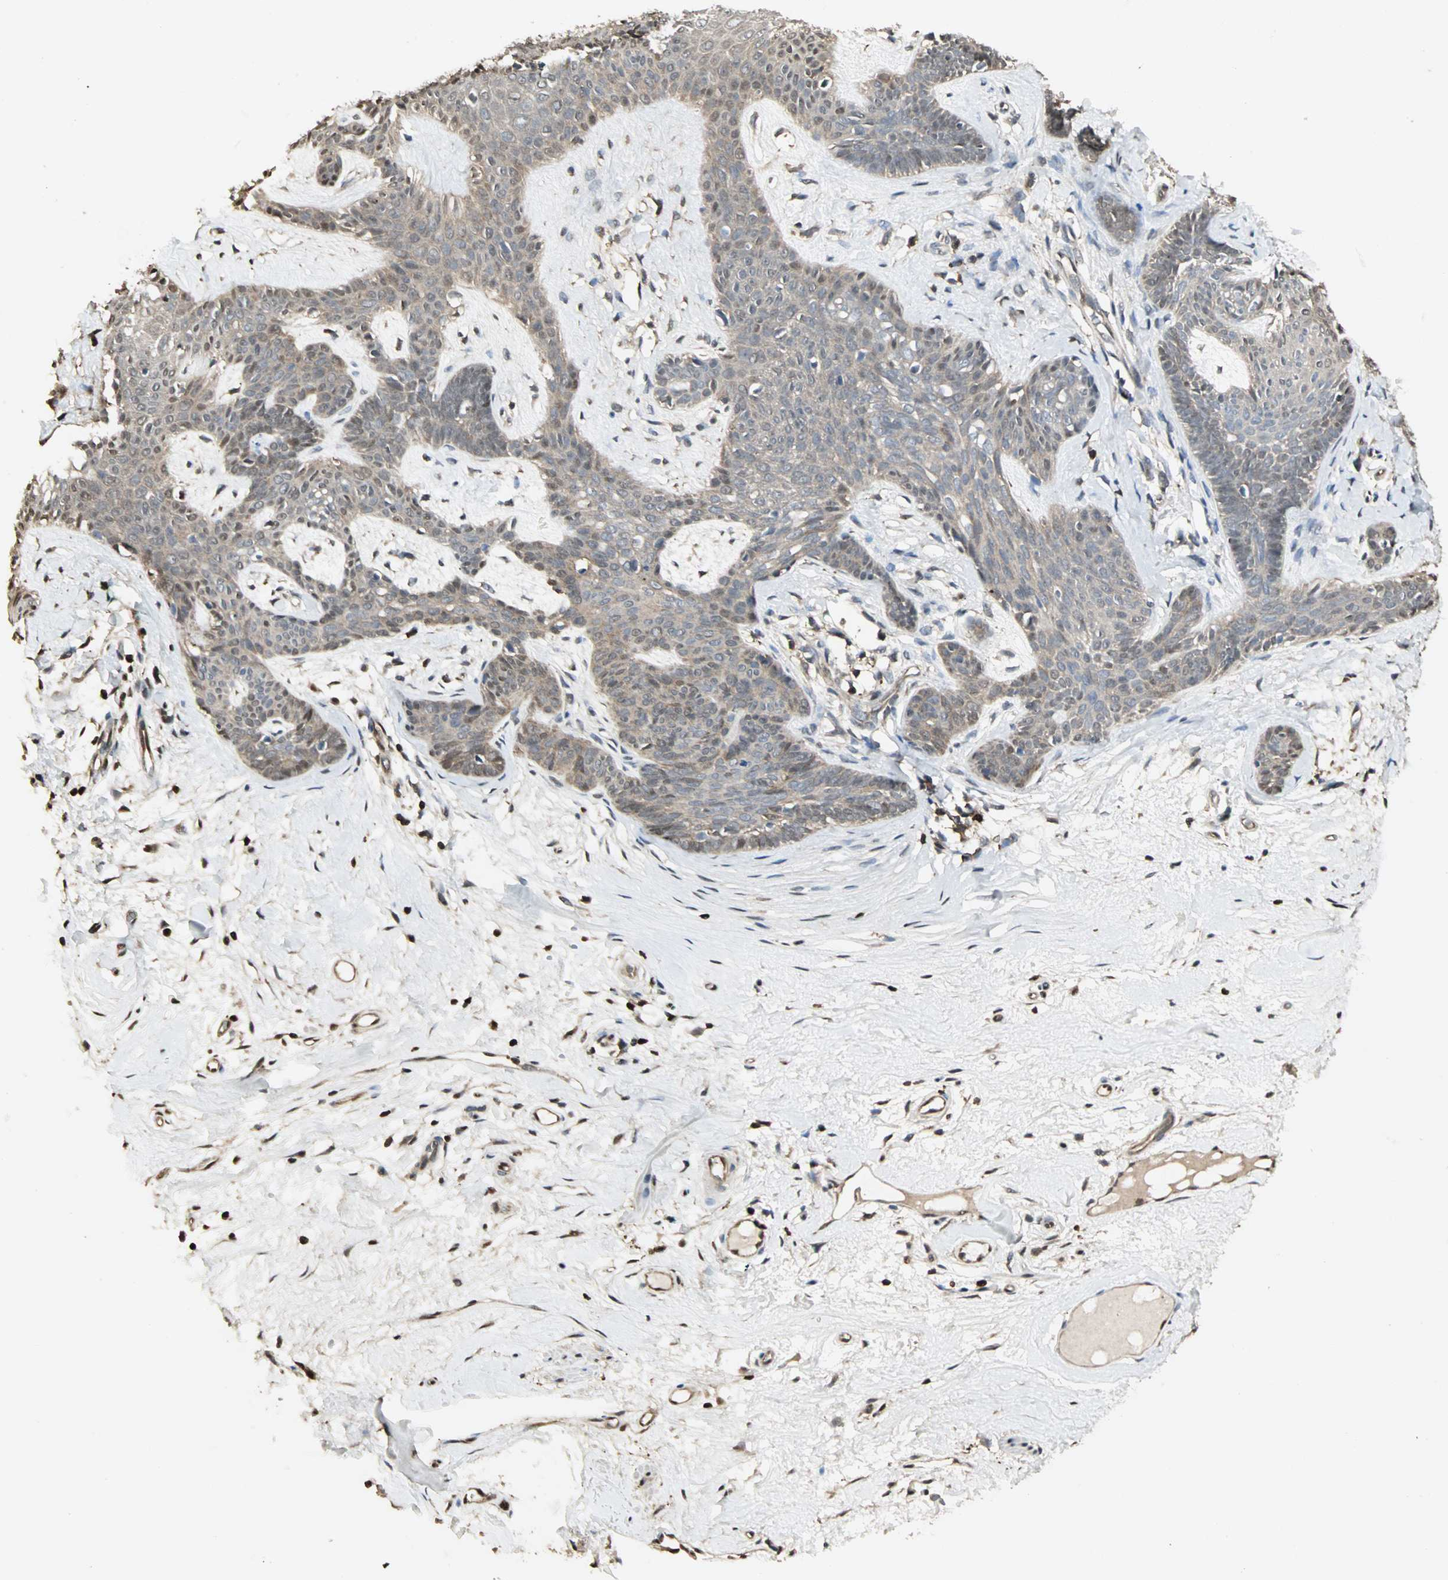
{"staining": {"intensity": "moderate", "quantity": ">75%", "location": "cytoplasmic/membranous,nuclear"}, "tissue": "skin cancer", "cell_type": "Tumor cells", "image_type": "cancer", "snomed": [{"axis": "morphology", "description": "Developmental malformation"}, {"axis": "morphology", "description": "Basal cell carcinoma"}, {"axis": "topography", "description": "Skin"}], "caption": "Skin basal cell carcinoma stained with a protein marker exhibits moderate staining in tumor cells.", "gene": "DRG2", "patient": {"sex": "female", "age": 62}}